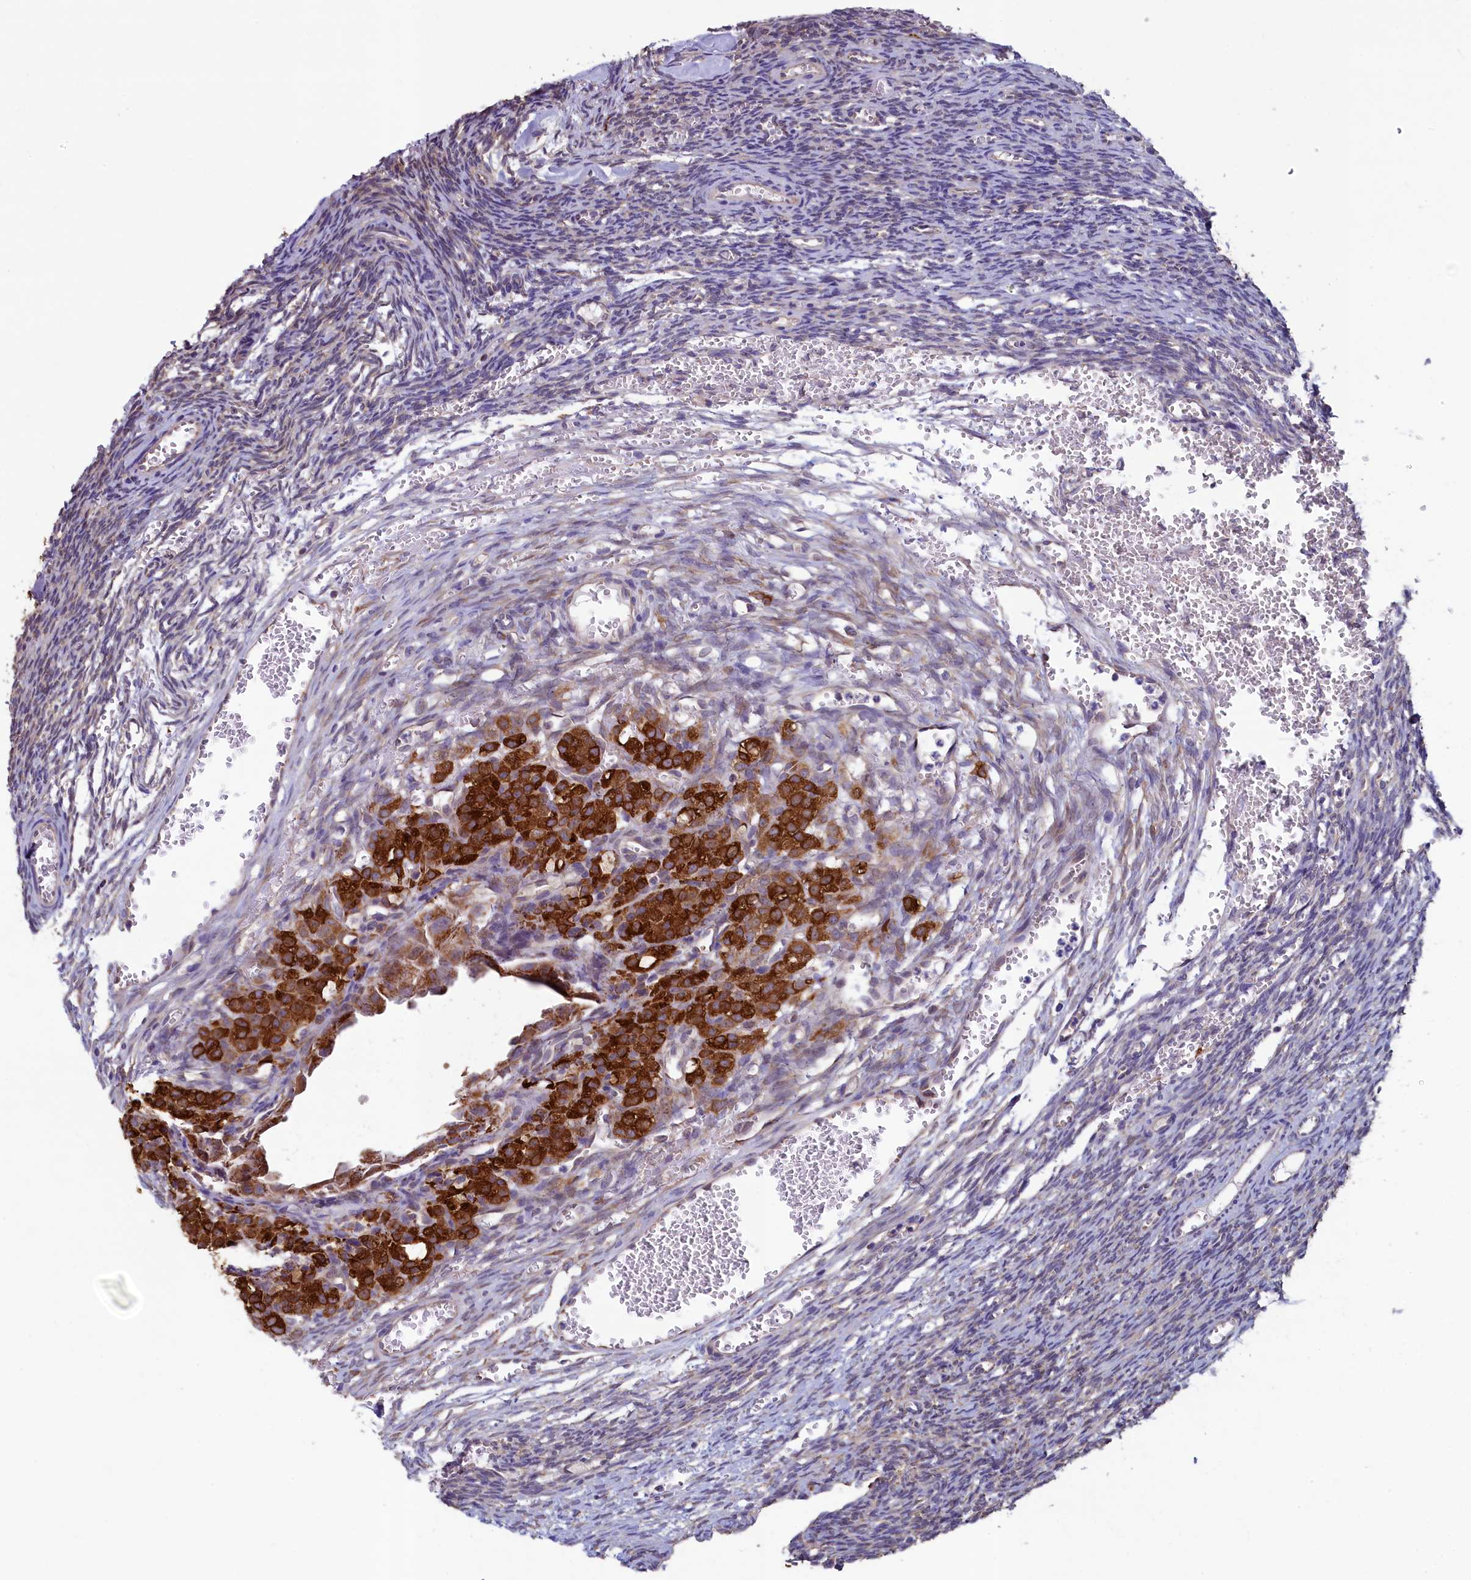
{"staining": {"intensity": "strong", "quantity": "<25%", "location": "cytoplasmic/membranous"}, "tissue": "ovary", "cell_type": "Ovarian stroma cells", "image_type": "normal", "snomed": [{"axis": "morphology", "description": "Normal tissue, NOS"}, {"axis": "topography", "description": "Ovary"}], "caption": "Immunohistochemical staining of benign human ovary demonstrates medium levels of strong cytoplasmic/membranous staining in about <25% of ovarian stroma cells. (Brightfield microscopy of DAB IHC at high magnification).", "gene": "SPATA2L", "patient": {"sex": "female", "age": 39}}